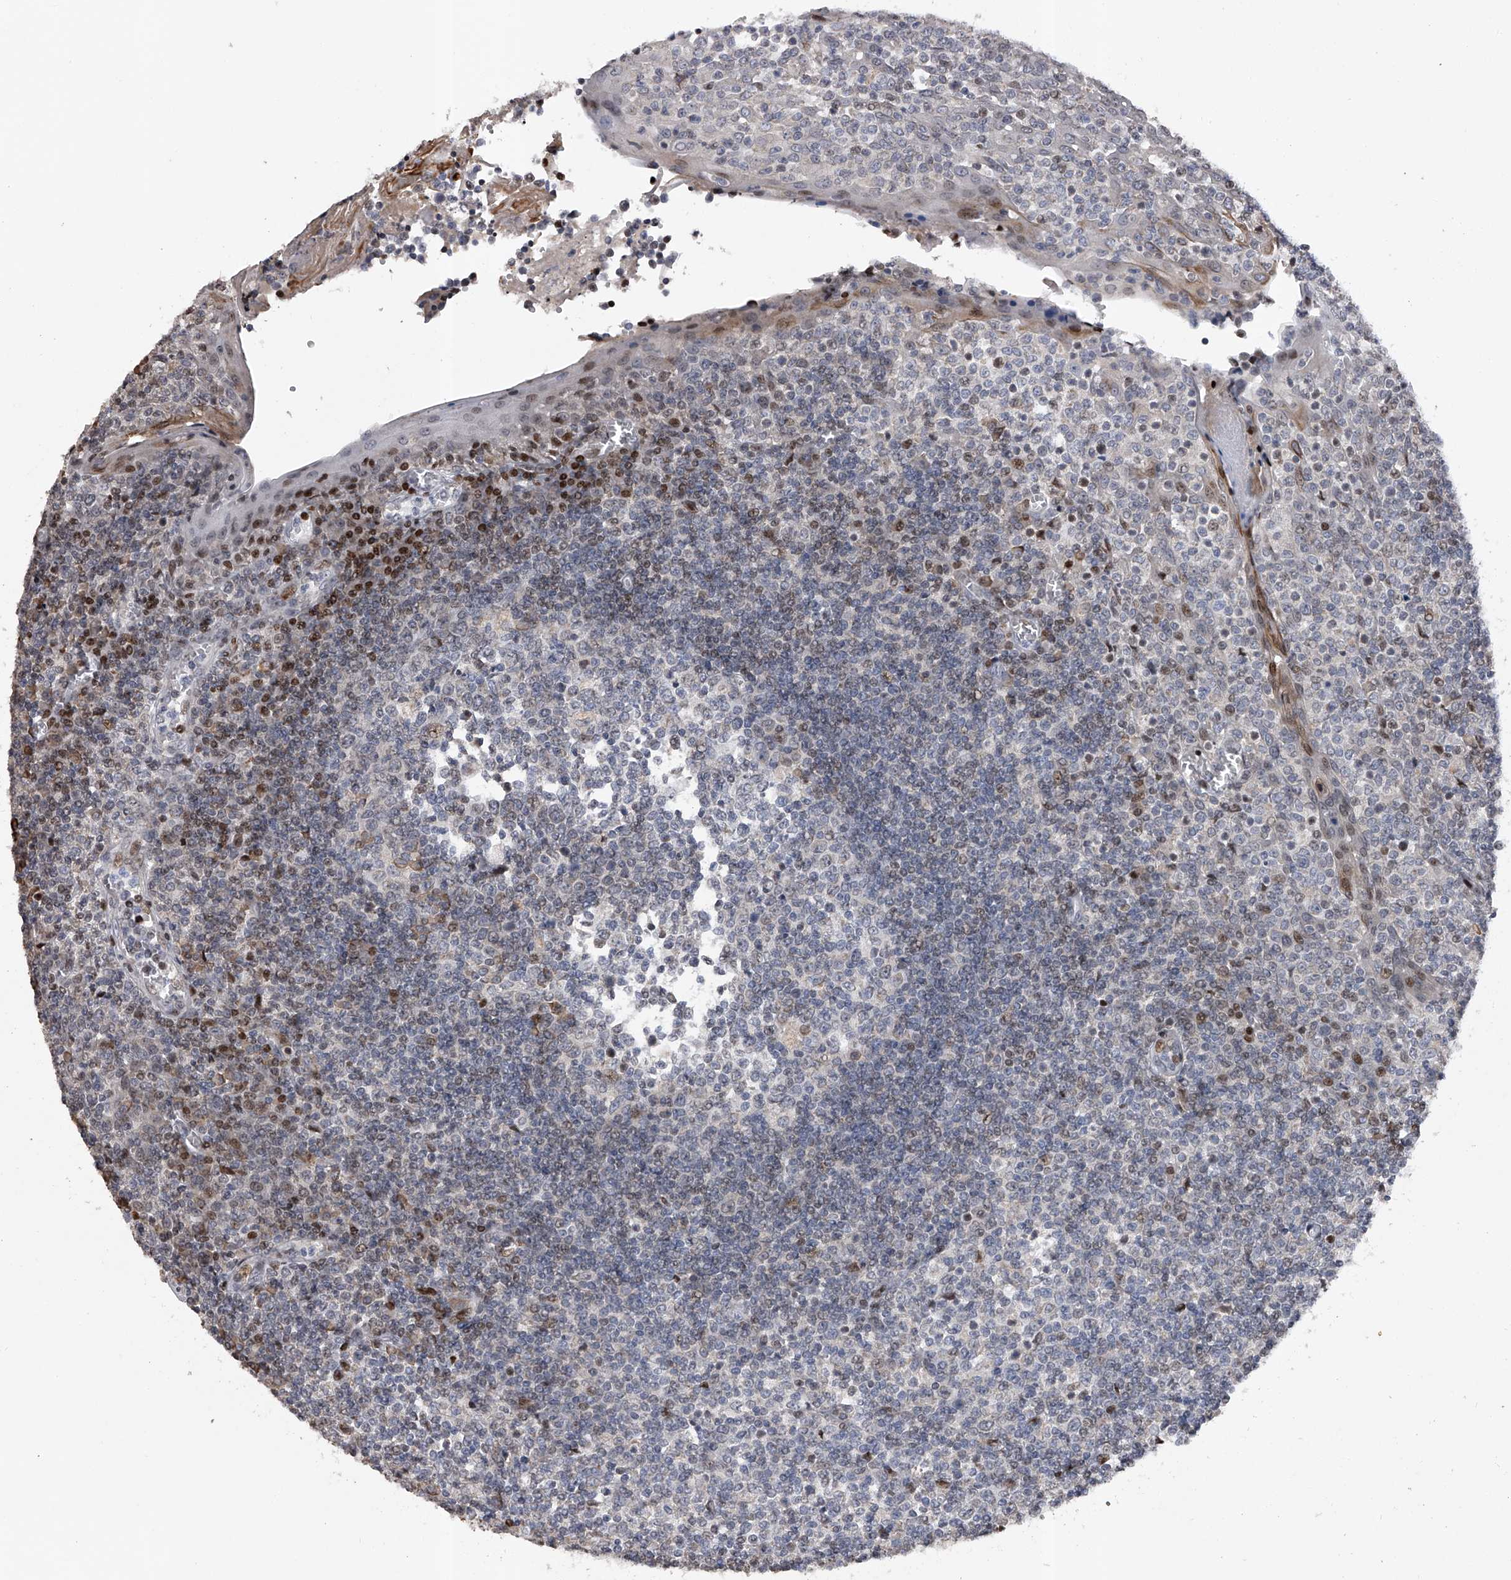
{"staining": {"intensity": "negative", "quantity": "none", "location": "none"}, "tissue": "tonsil", "cell_type": "Germinal center cells", "image_type": "normal", "snomed": [{"axis": "morphology", "description": "Normal tissue, NOS"}, {"axis": "topography", "description": "Tonsil"}], "caption": "Immunohistochemistry histopathology image of unremarkable tonsil stained for a protein (brown), which reveals no expression in germinal center cells. Brightfield microscopy of IHC stained with DAB (brown) and hematoxylin (blue), captured at high magnification.", "gene": "RWDD2A", "patient": {"sex": "female", "age": 19}}